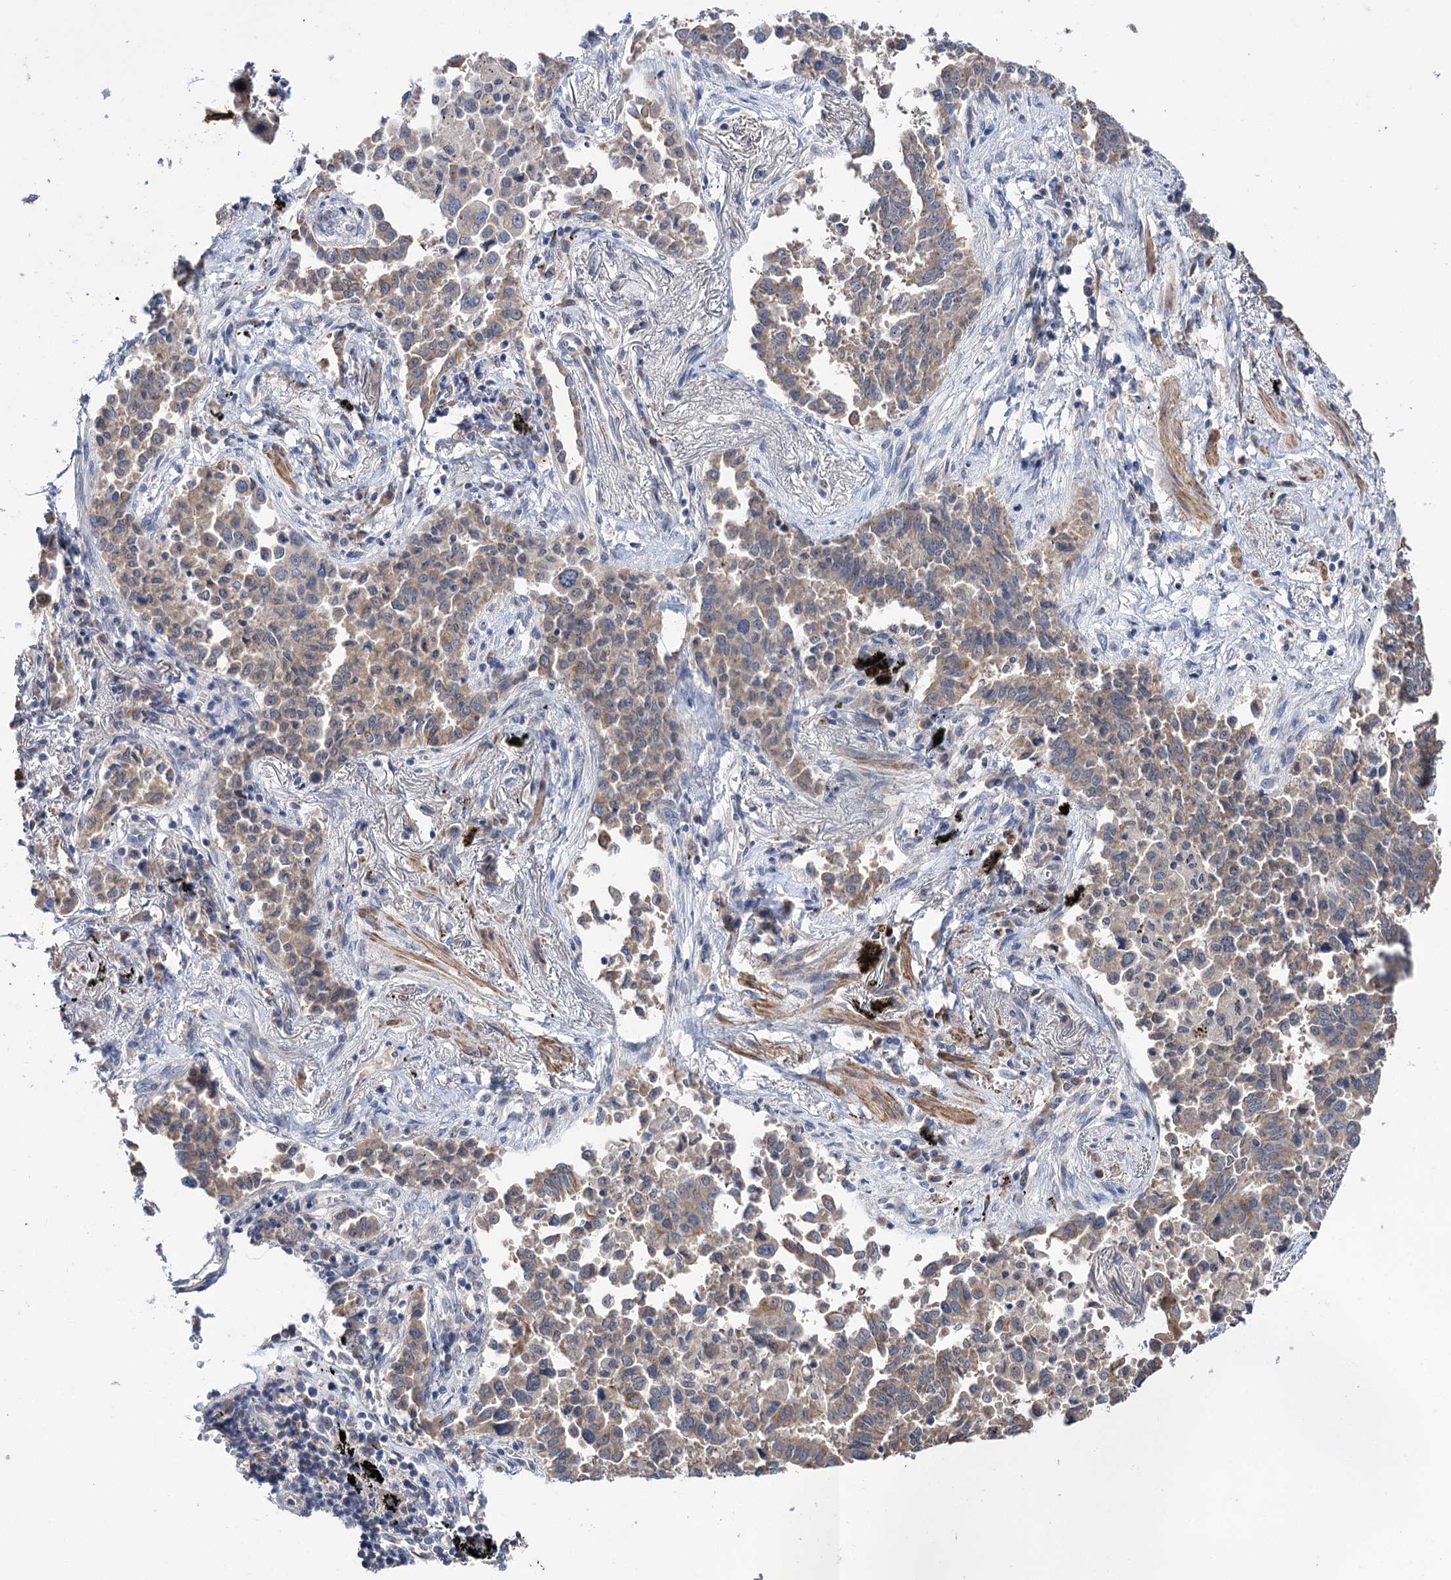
{"staining": {"intensity": "moderate", "quantity": ">75%", "location": "cytoplasmic/membranous"}, "tissue": "lung cancer", "cell_type": "Tumor cells", "image_type": "cancer", "snomed": [{"axis": "morphology", "description": "Adenocarcinoma, NOS"}, {"axis": "topography", "description": "Lung"}], "caption": "Immunohistochemistry histopathology image of lung cancer stained for a protein (brown), which demonstrates medium levels of moderate cytoplasmic/membranous positivity in about >75% of tumor cells.", "gene": "CLPB", "patient": {"sex": "male", "age": 67}}